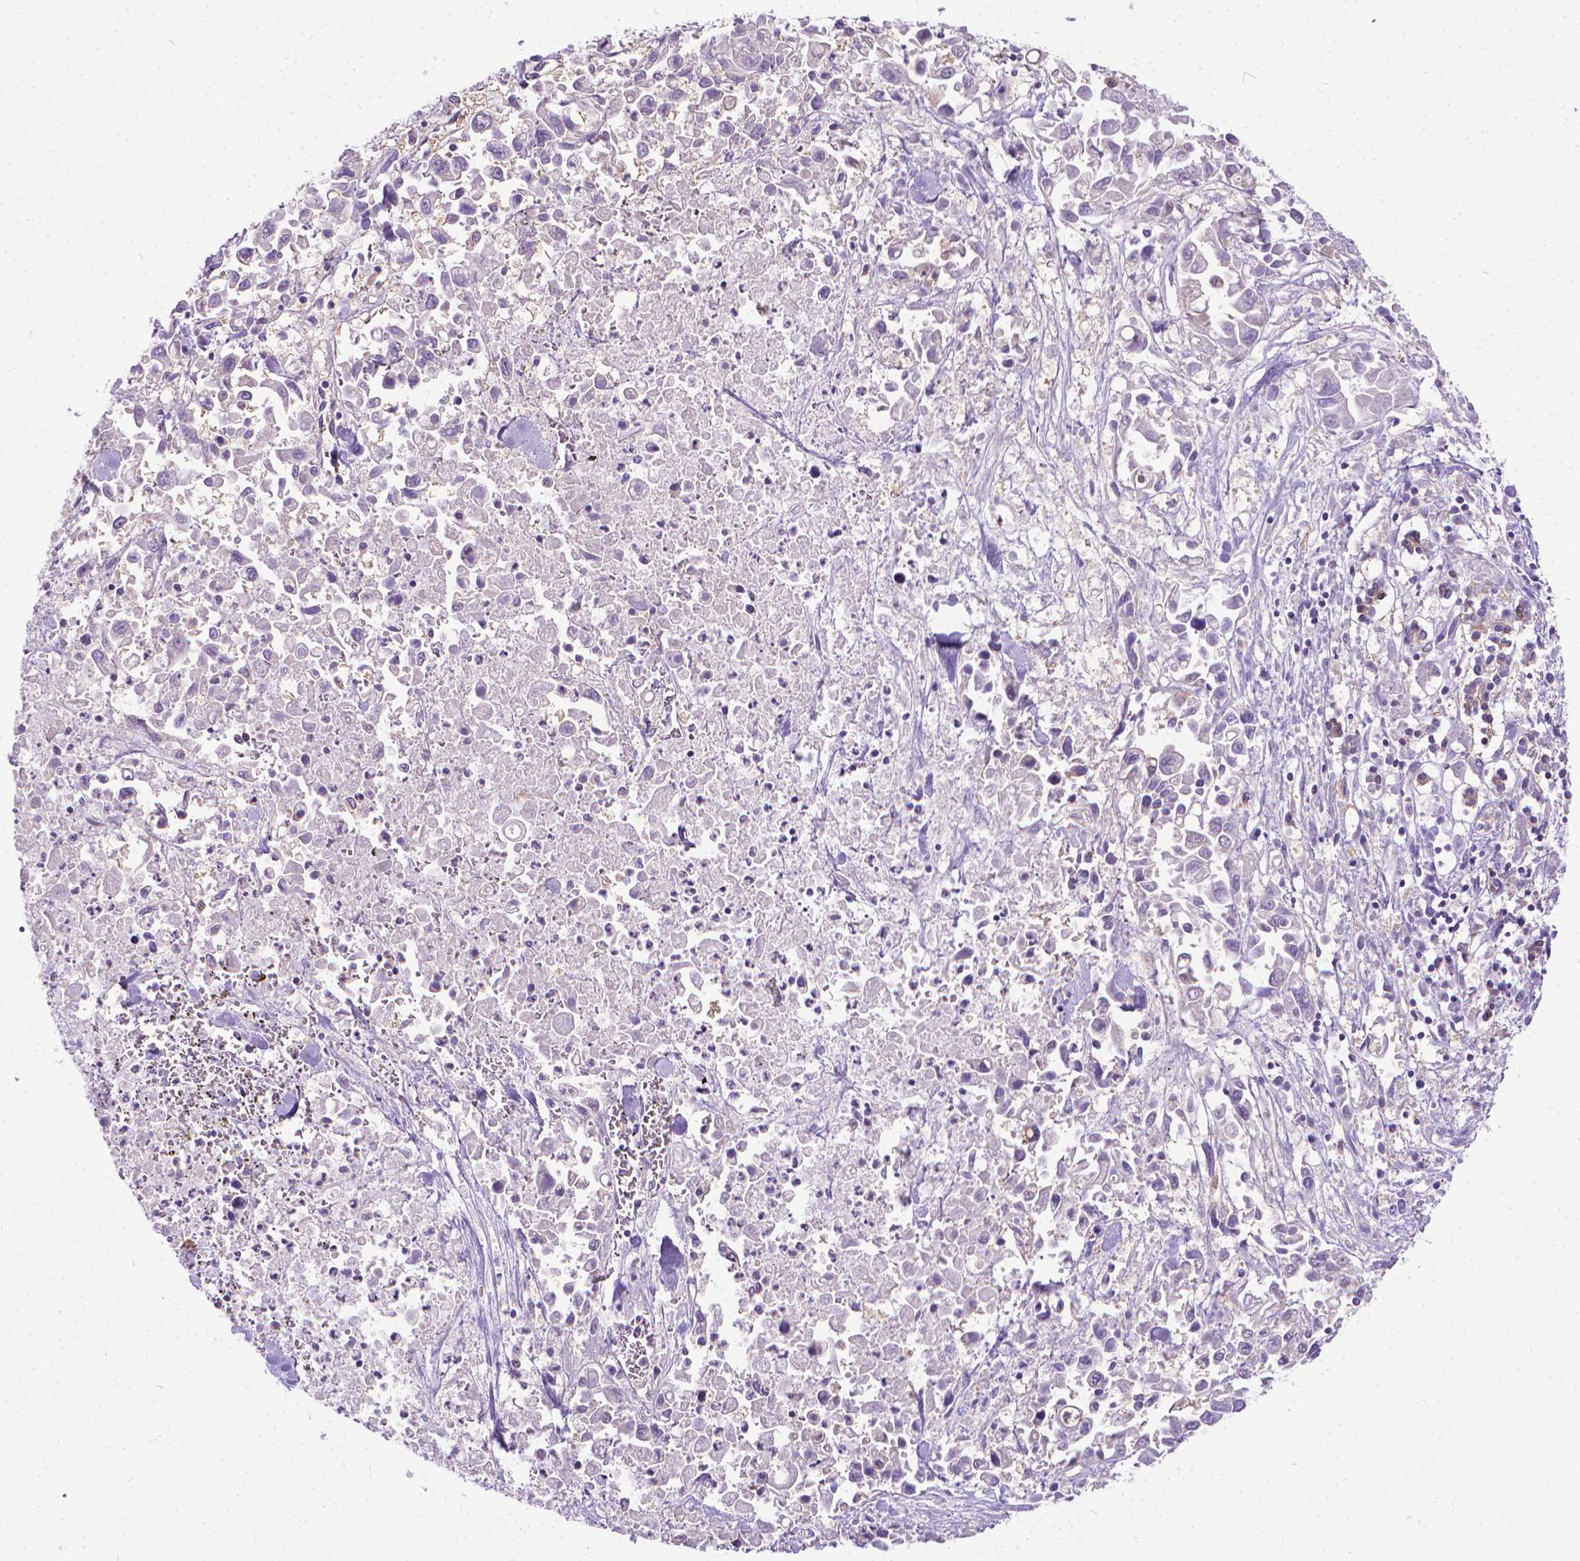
{"staining": {"intensity": "negative", "quantity": "none", "location": "none"}, "tissue": "pancreatic cancer", "cell_type": "Tumor cells", "image_type": "cancer", "snomed": [{"axis": "morphology", "description": "Adenocarcinoma, NOS"}, {"axis": "topography", "description": "Pancreas"}], "caption": "DAB (3,3'-diaminobenzidine) immunohistochemical staining of adenocarcinoma (pancreatic) displays no significant positivity in tumor cells.", "gene": "CFAP299", "patient": {"sex": "female", "age": 83}}